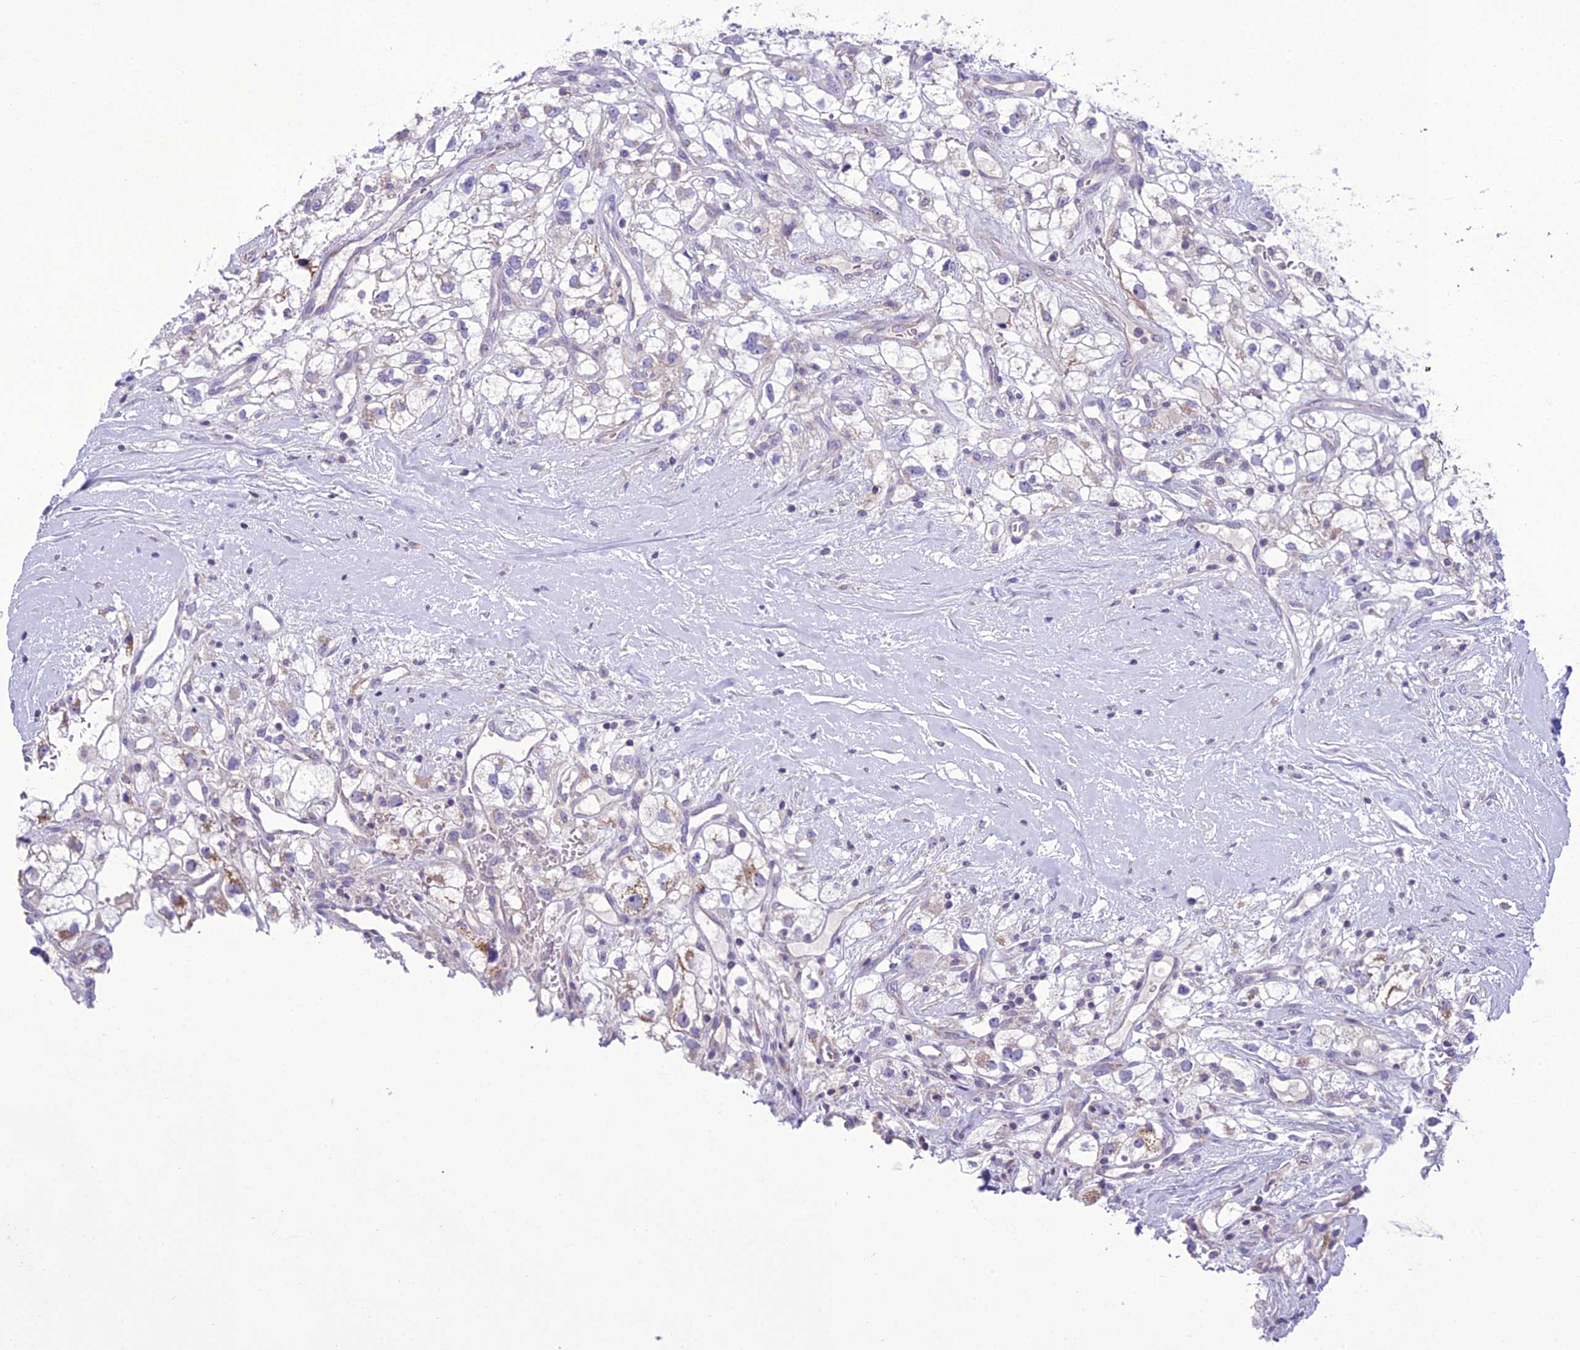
{"staining": {"intensity": "negative", "quantity": "none", "location": "none"}, "tissue": "renal cancer", "cell_type": "Tumor cells", "image_type": "cancer", "snomed": [{"axis": "morphology", "description": "Adenocarcinoma, NOS"}, {"axis": "topography", "description": "Kidney"}], "caption": "Immunohistochemistry of renal adenocarcinoma reveals no expression in tumor cells.", "gene": "B9D2", "patient": {"sex": "male", "age": 59}}